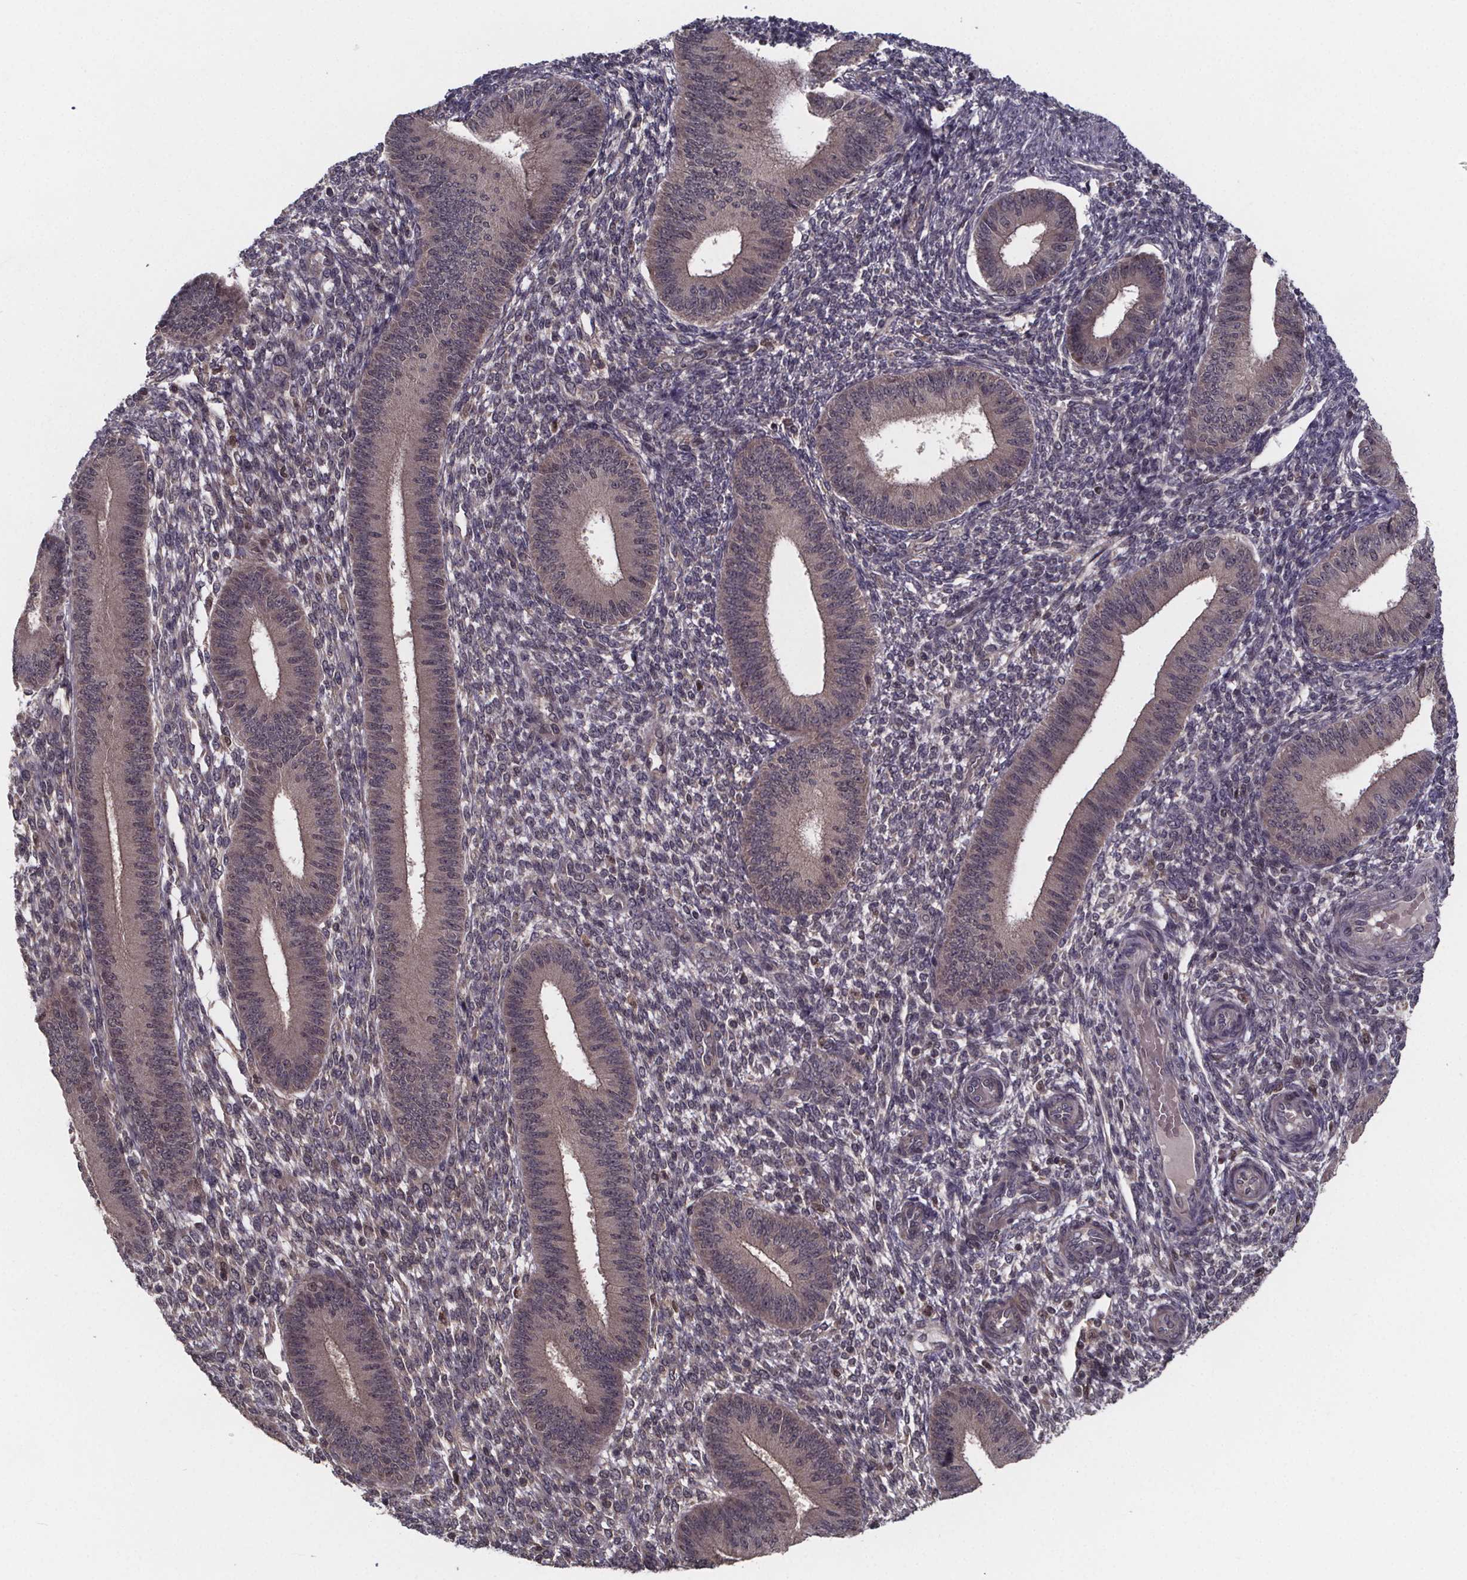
{"staining": {"intensity": "negative", "quantity": "none", "location": "none"}, "tissue": "endometrium", "cell_type": "Cells in endometrial stroma", "image_type": "normal", "snomed": [{"axis": "morphology", "description": "Normal tissue, NOS"}, {"axis": "topography", "description": "Endometrium"}], "caption": "Cells in endometrial stroma show no significant expression in unremarkable endometrium. (Stains: DAB (3,3'-diaminobenzidine) IHC with hematoxylin counter stain, Microscopy: brightfield microscopy at high magnification).", "gene": "FN3KRP", "patient": {"sex": "female", "age": 39}}